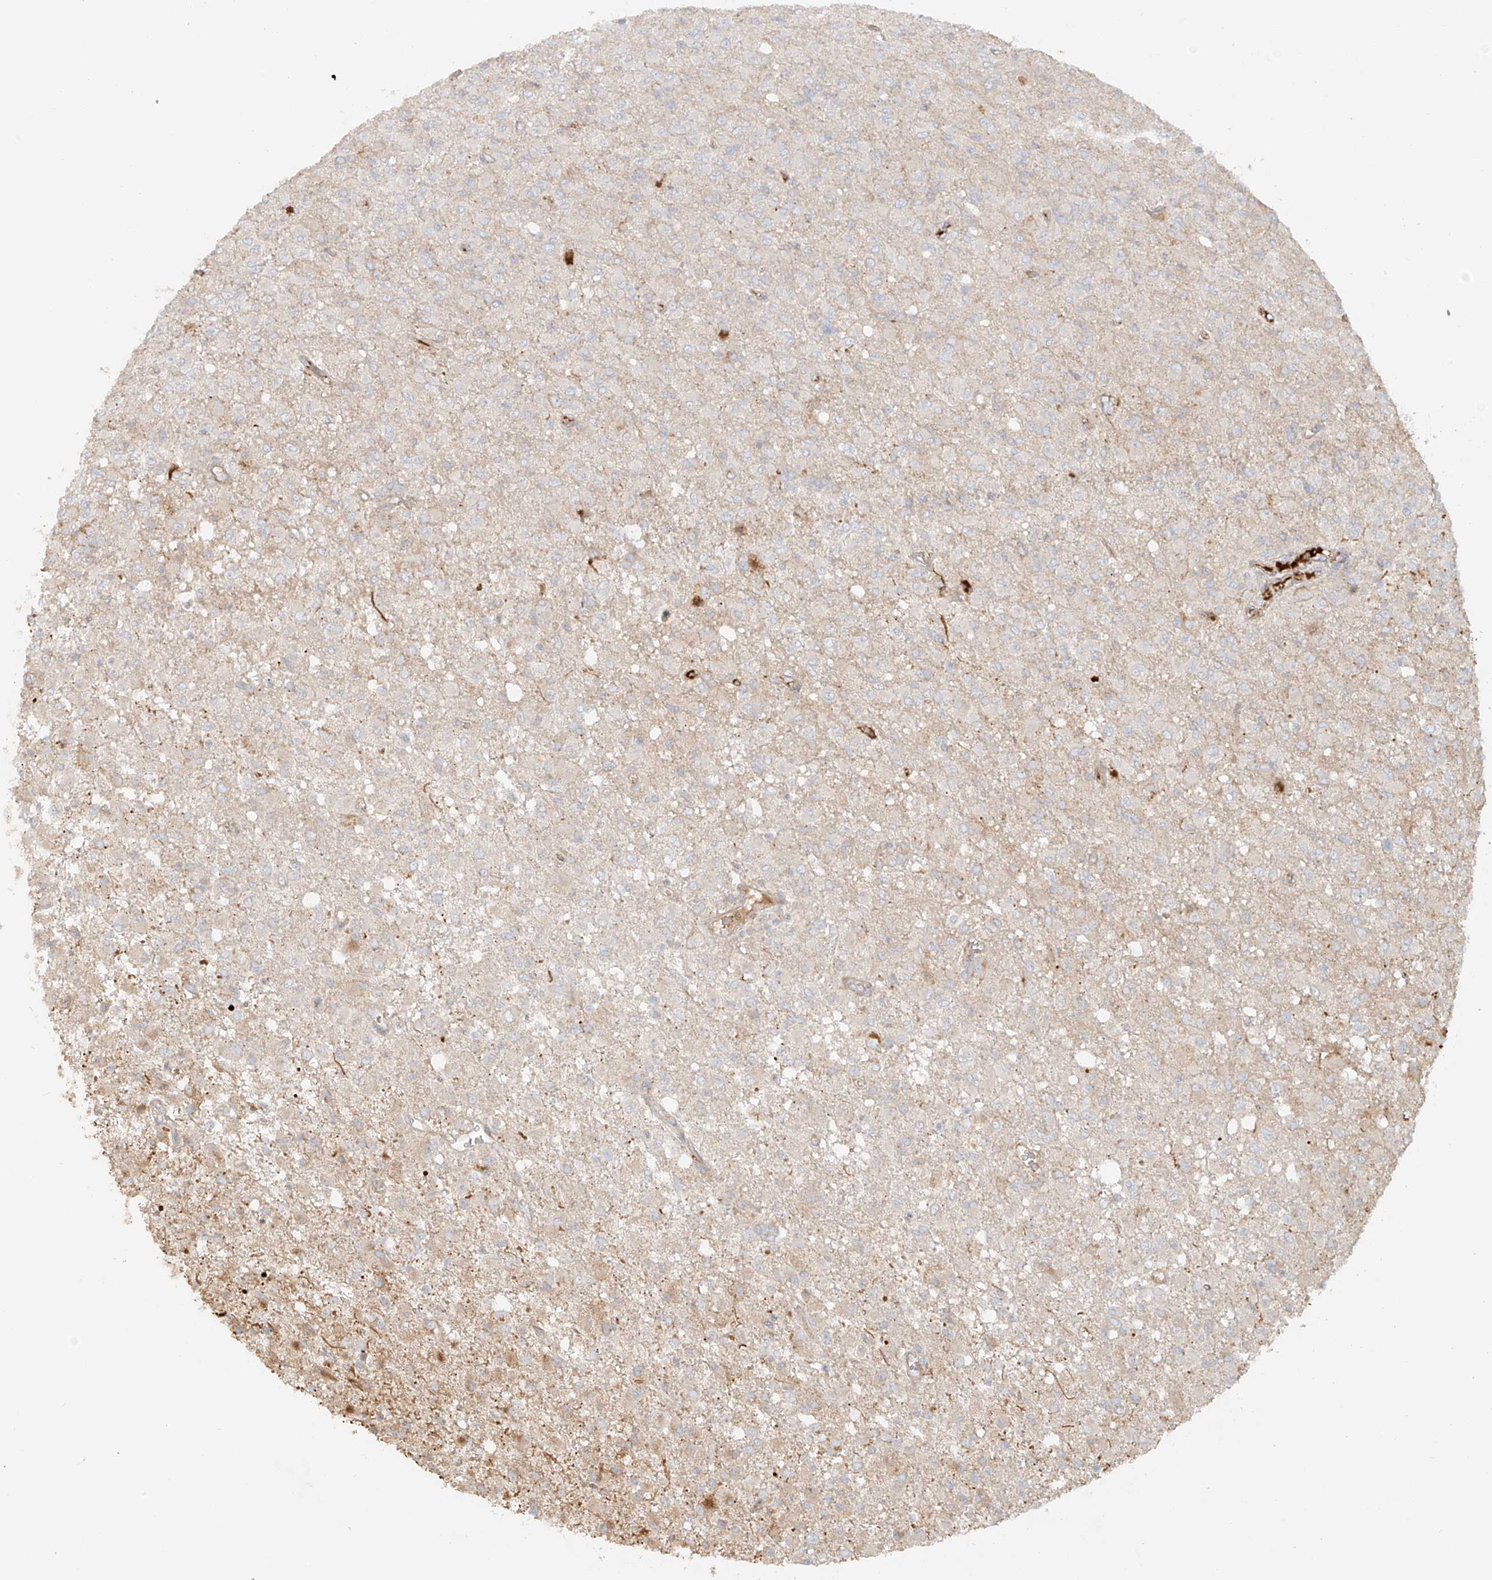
{"staining": {"intensity": "weak", "quantity": "<25%", "location": "cytoplasmic/membranous"}, "tissue": "glioma", "cell_type": "Tumor cells", "image_type": "cancer", "snomed": [{"axis": "morphology", "description": "Glioma, malignant, High grade"}, {"axis": "topography", "description": "Brain"}], "caption": "This is an IHC histopathology image of glioma. There is no staining in tumor cells.", "gene": "MIPEP", "patient": {"sex": "female", "age": 57}}